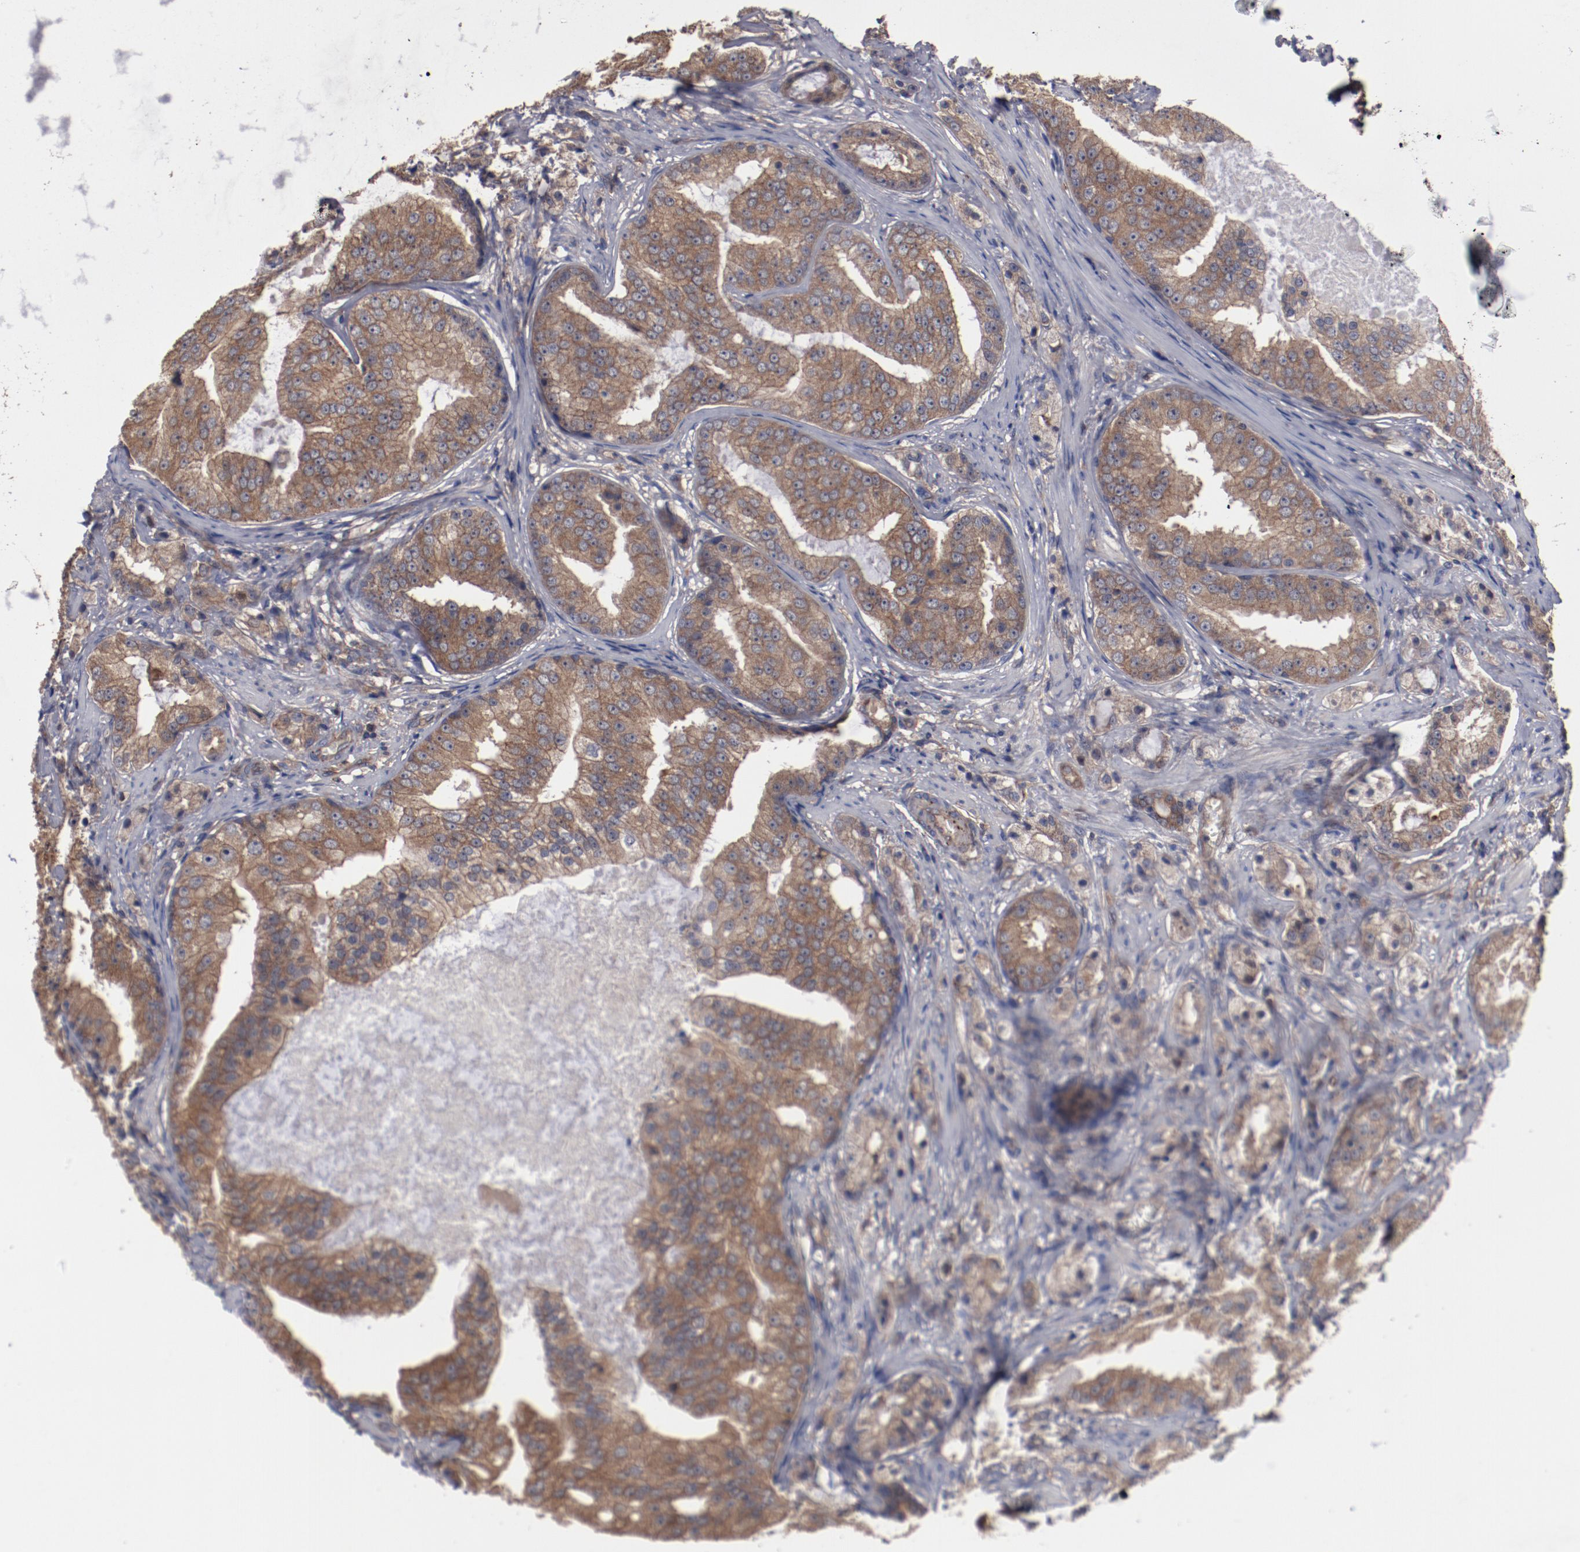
{"staining": {"intensity": "moderate", "quantity": ">75%", "location": "cytoplasmic/membranous"}, "tissue": "prostate cancer", "cell_type": "Tumor cells", "image_type": "cancer", "snomed": [{"axis": "morphology", "description": "Adenocarcinoma, High grade"}, {"axis": "topography", "description": "Prostate"}], "caption": "An immunohistochemistry (IHC) histopathology image of neoplastic tissue is shown. Protein staining in brown shows moderate cytoplasmic/membranous positivity in adenocarcinoma (high-grade) (prostate) within tumor cells.", "gene": "DNAAF2", "patient": {"sex": "male", "age": 68}}